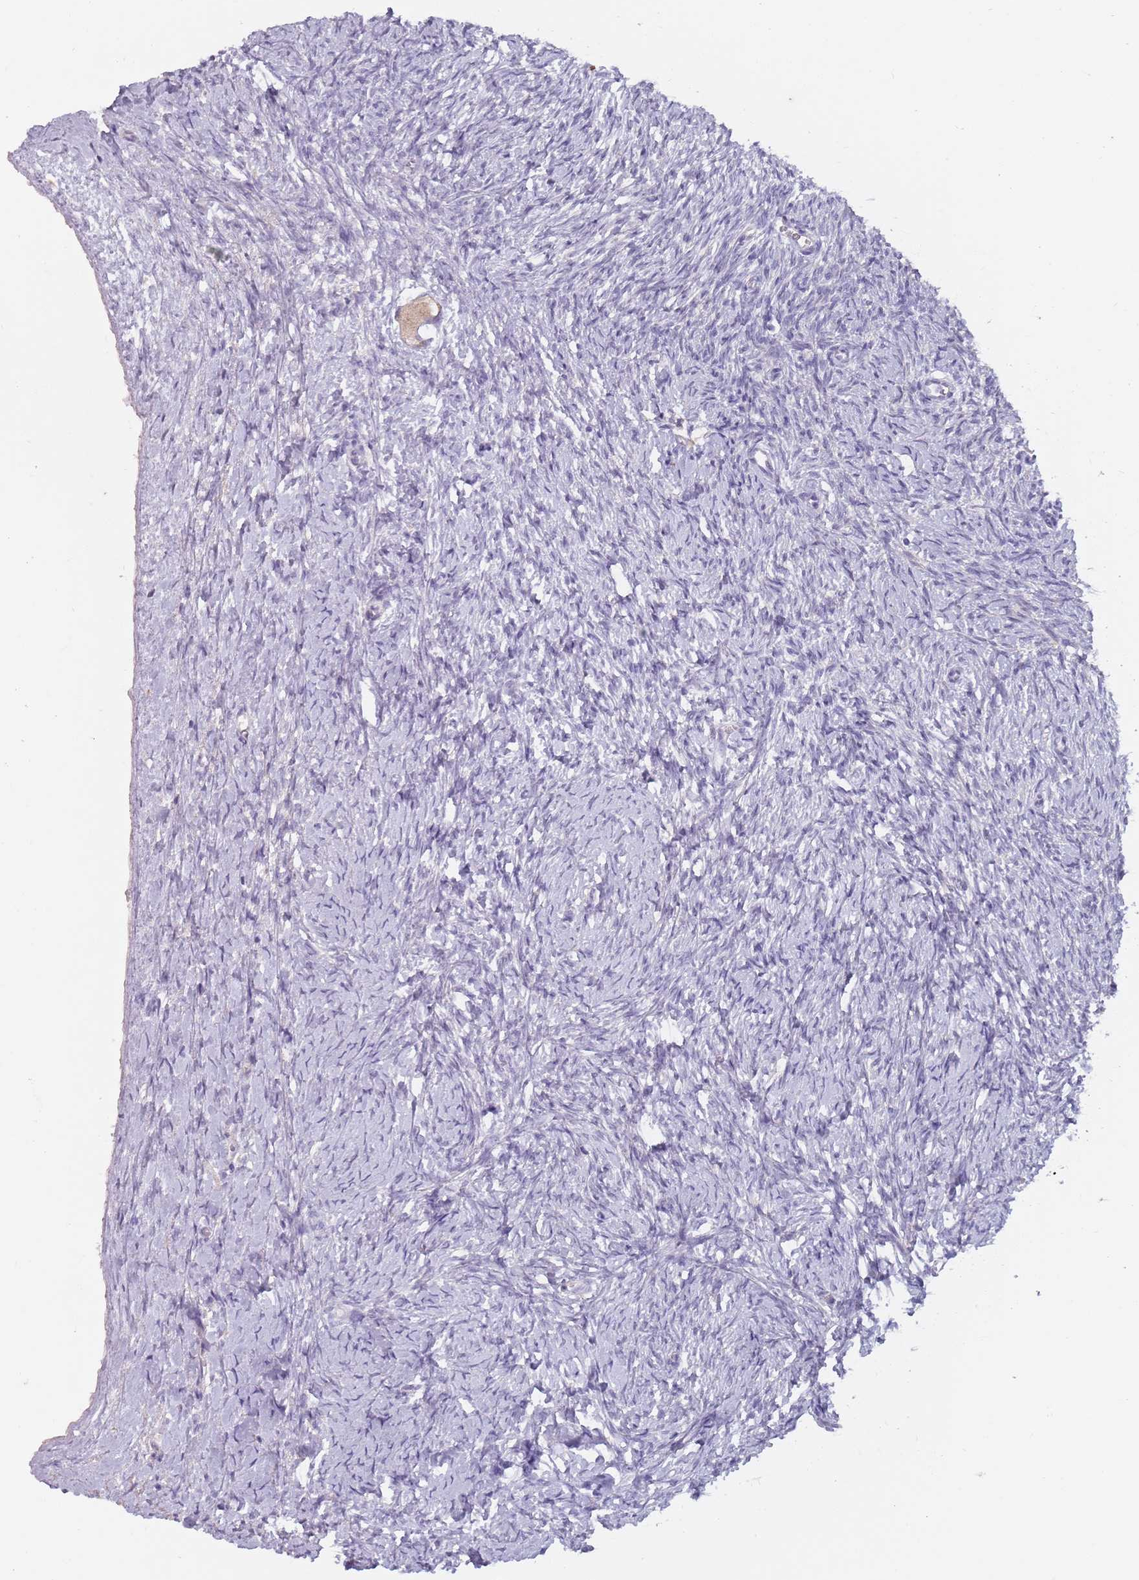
{"staining": {"intensity": "moderate", "quantity": ">75%", "location": "cytoplasmic/membranous"}, "tissue": "ovary", "cell_type": "Follicle cells", "image_type": "normal", "snomed": [{"axis": "morphology", "description": "Normal tissue, NOS"}, {"axis": "morphology", "description": "Developmental malformation"}, {"axis": "topography", "description": "Ovary"}], "caption": "A brown stain labels moderate cytoplasmic/membranous staining of a protein in follicle cells of benign ovary. The protein is shown in brown color, while the nuclei are stained blue.", "gene": "DXO", "patient": {"sex": "female", "age": 39}}